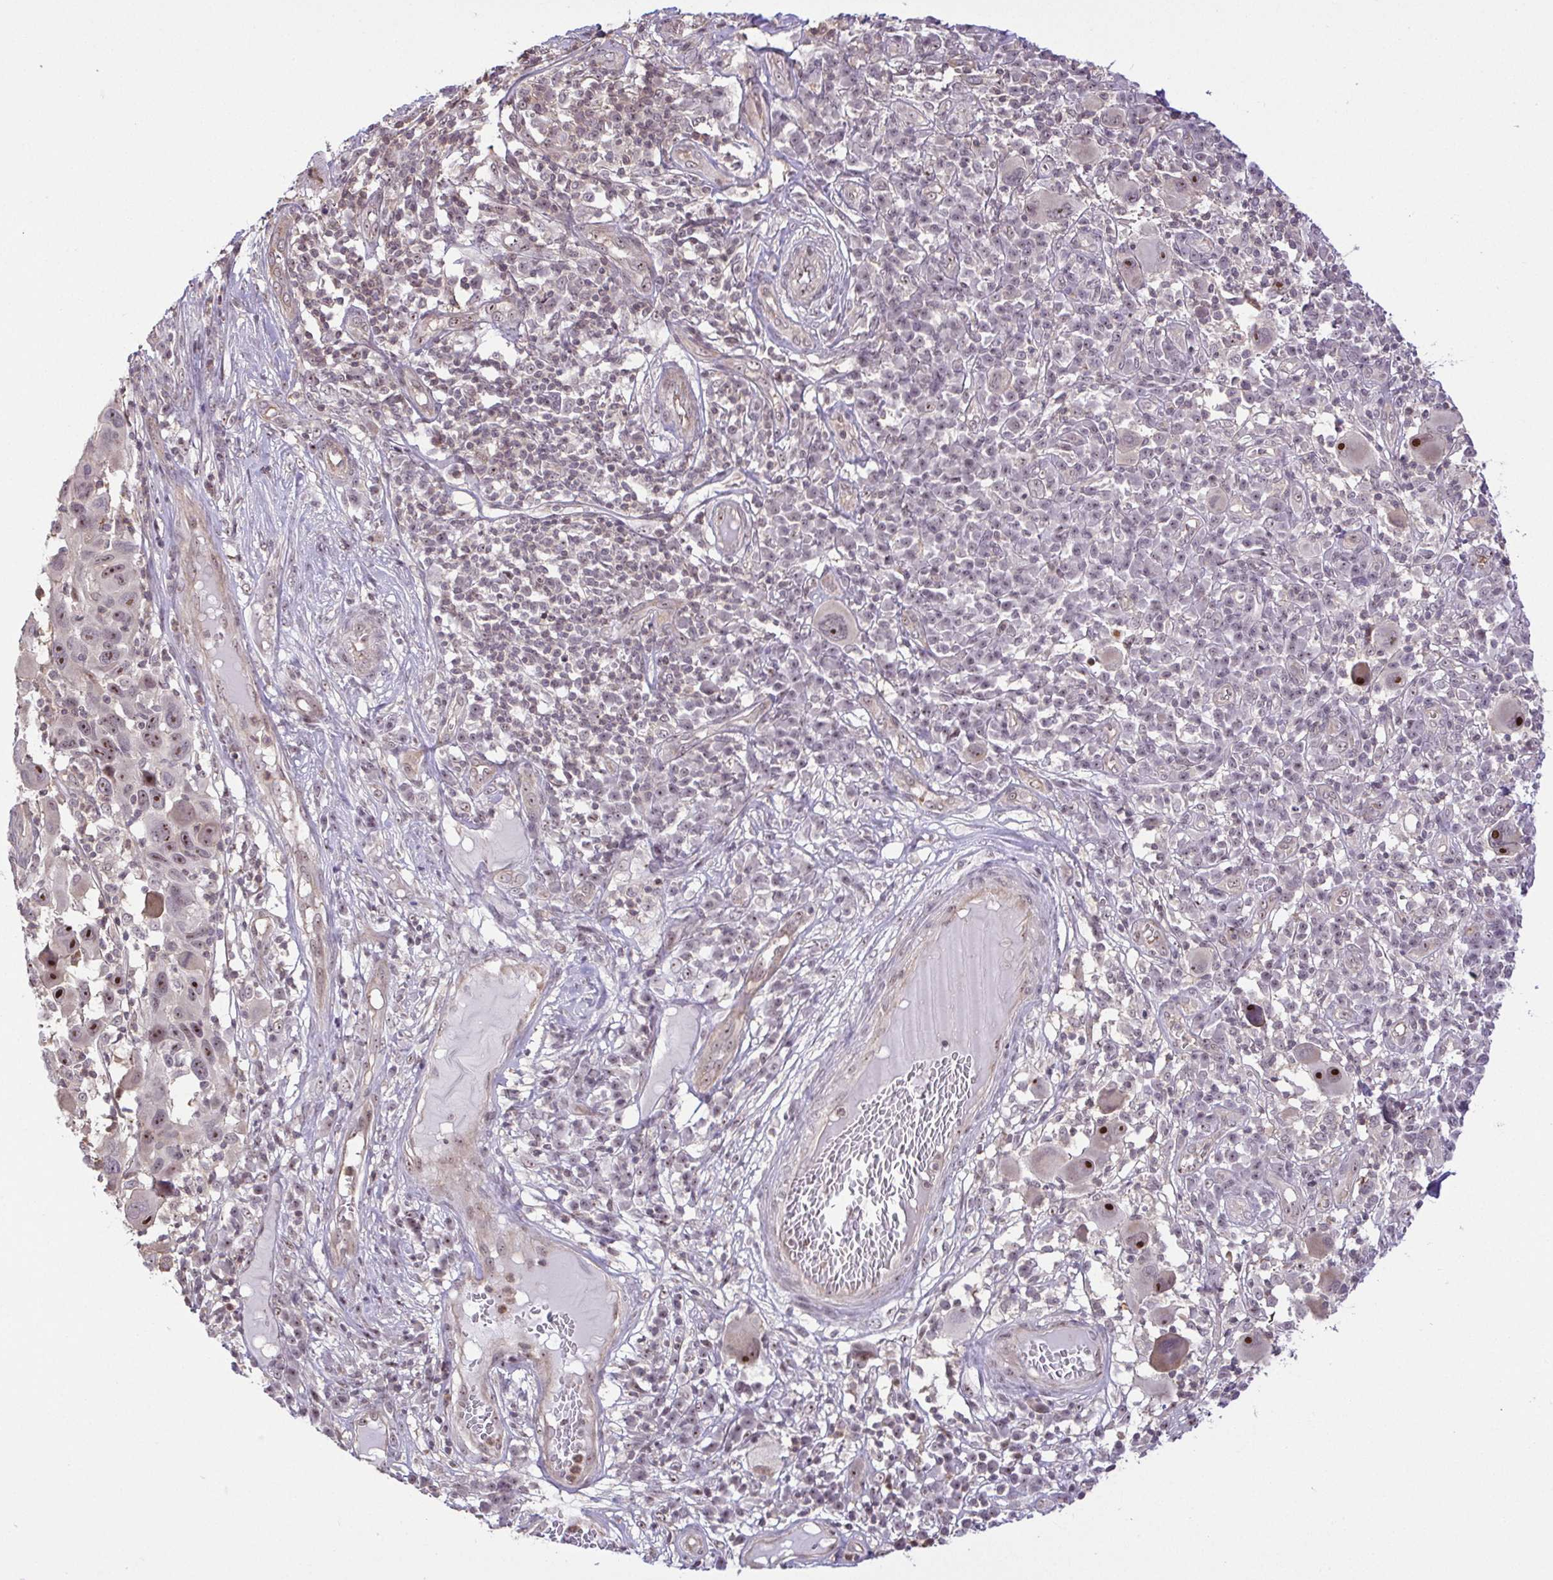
{"staining": {"intensity": "strong", "quantity": "25%-75%", "location": "nuclear"}, "tissue": "melanoma", "cell_type": "Tumor cells", "image_type": "cancer", "snomed": [{"axis": "morphology", "description": "Malignant melanoma, NOS"}, {"axis": "topography", "description": "Skin"}], "caption": "The photomicrograph displays staining of melanoma, revealing strong nuclear protein expression (brown color) within tumor cells. The protein of interest is stained brown, and the nuclei are stained in blue (DAB (3,3'-diaminobenzidine) IHC with brightfield microscopy, high magnification).", "gene": "RSL24D1", "patient": {"sex": "male", "age": 53}}